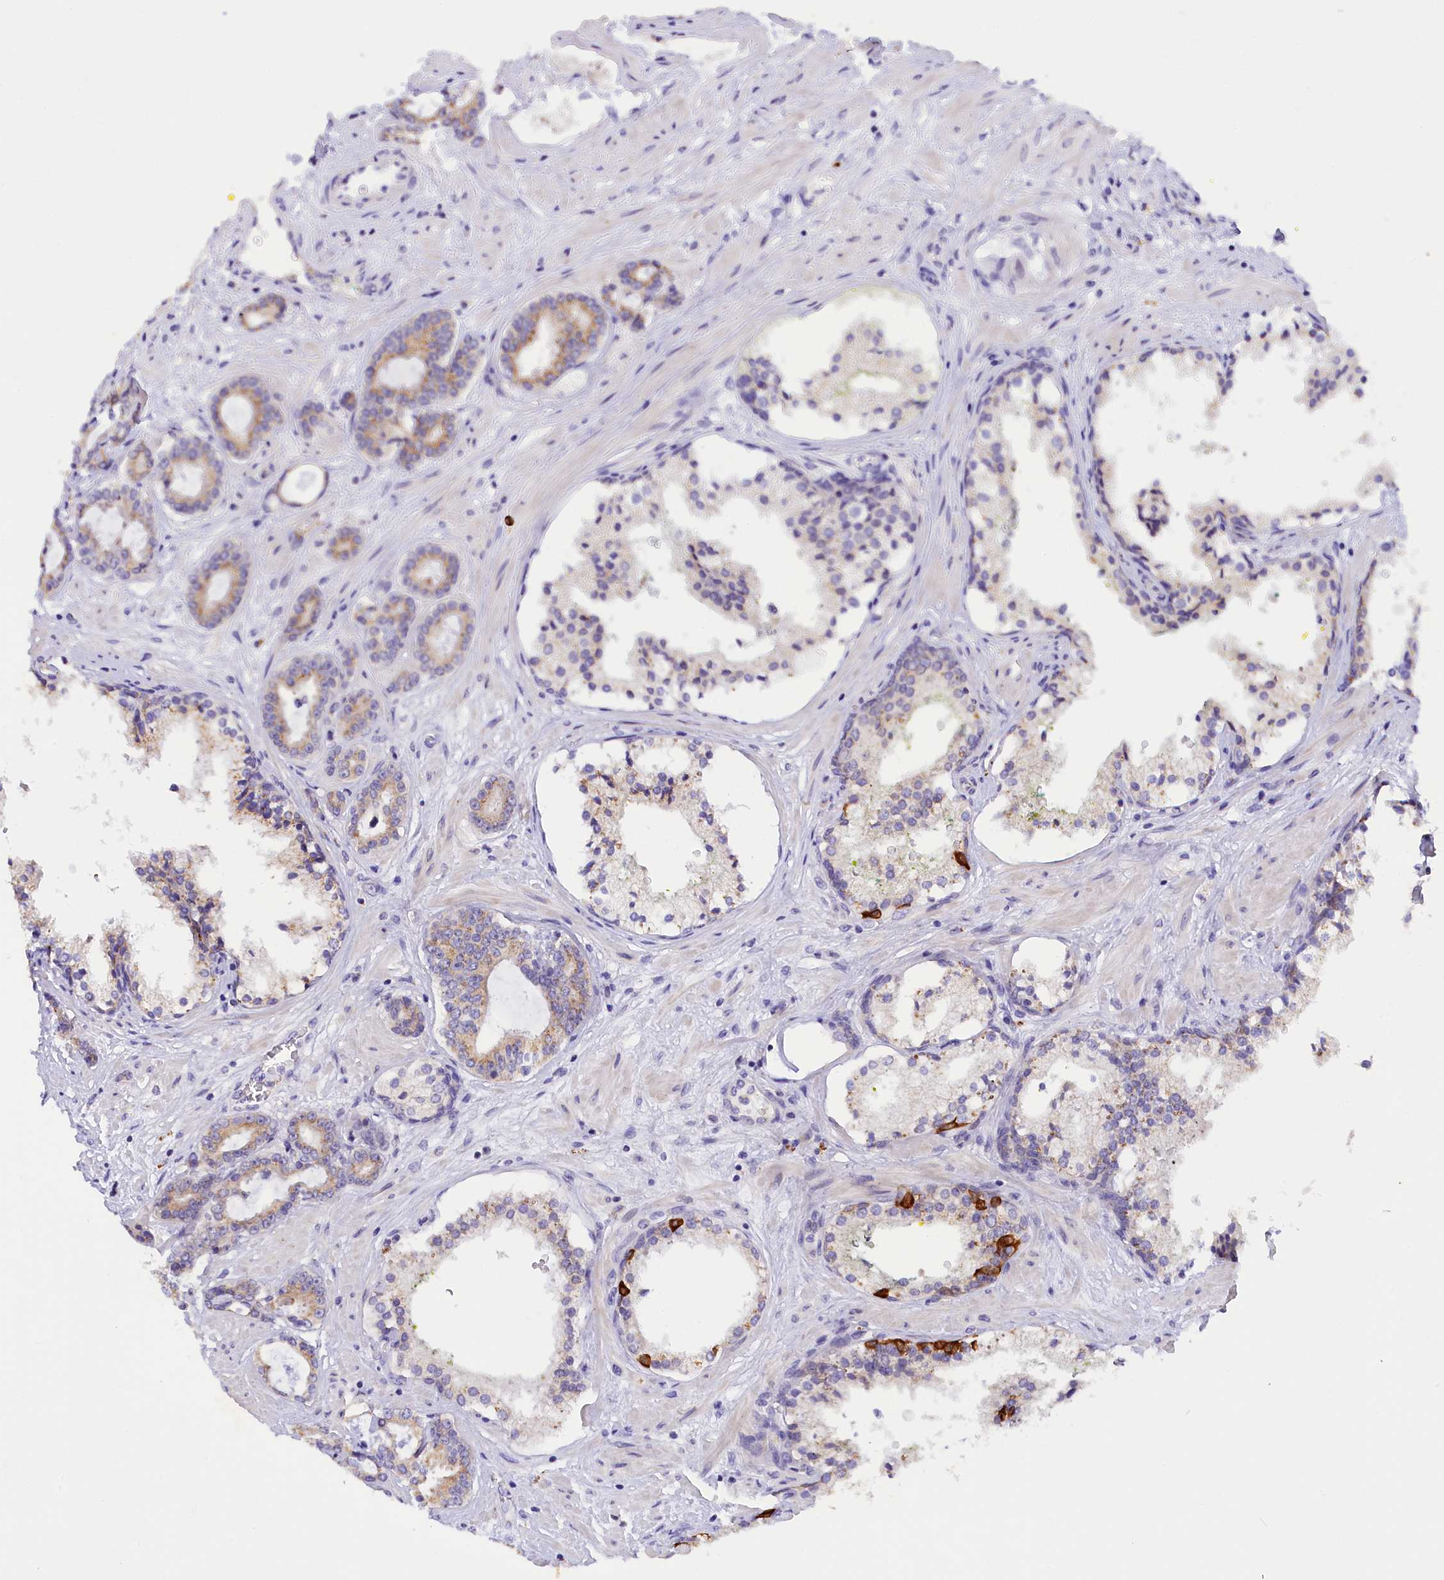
{"staining": {"intensity": "weak", "quantity": "25%-75%", "location": "cytoplasmic/membranous"}, "tissue": "prostate cancer", "cell_type": "Tumor cells", "image_type": "cancer", "snomed": [{"axis": "morphology", "description": "Adenocarcinoma, High grade"}, {"axis": "topography", "description": "Prostate"}], "caption": "The image demonstrates staining of prostate cancer, revealing weak cytoplasmic/membranous protein positivity (brown color) within tumor cells.", "gene": "PKIA", "patient": {"sex": "male", "age": 58}}